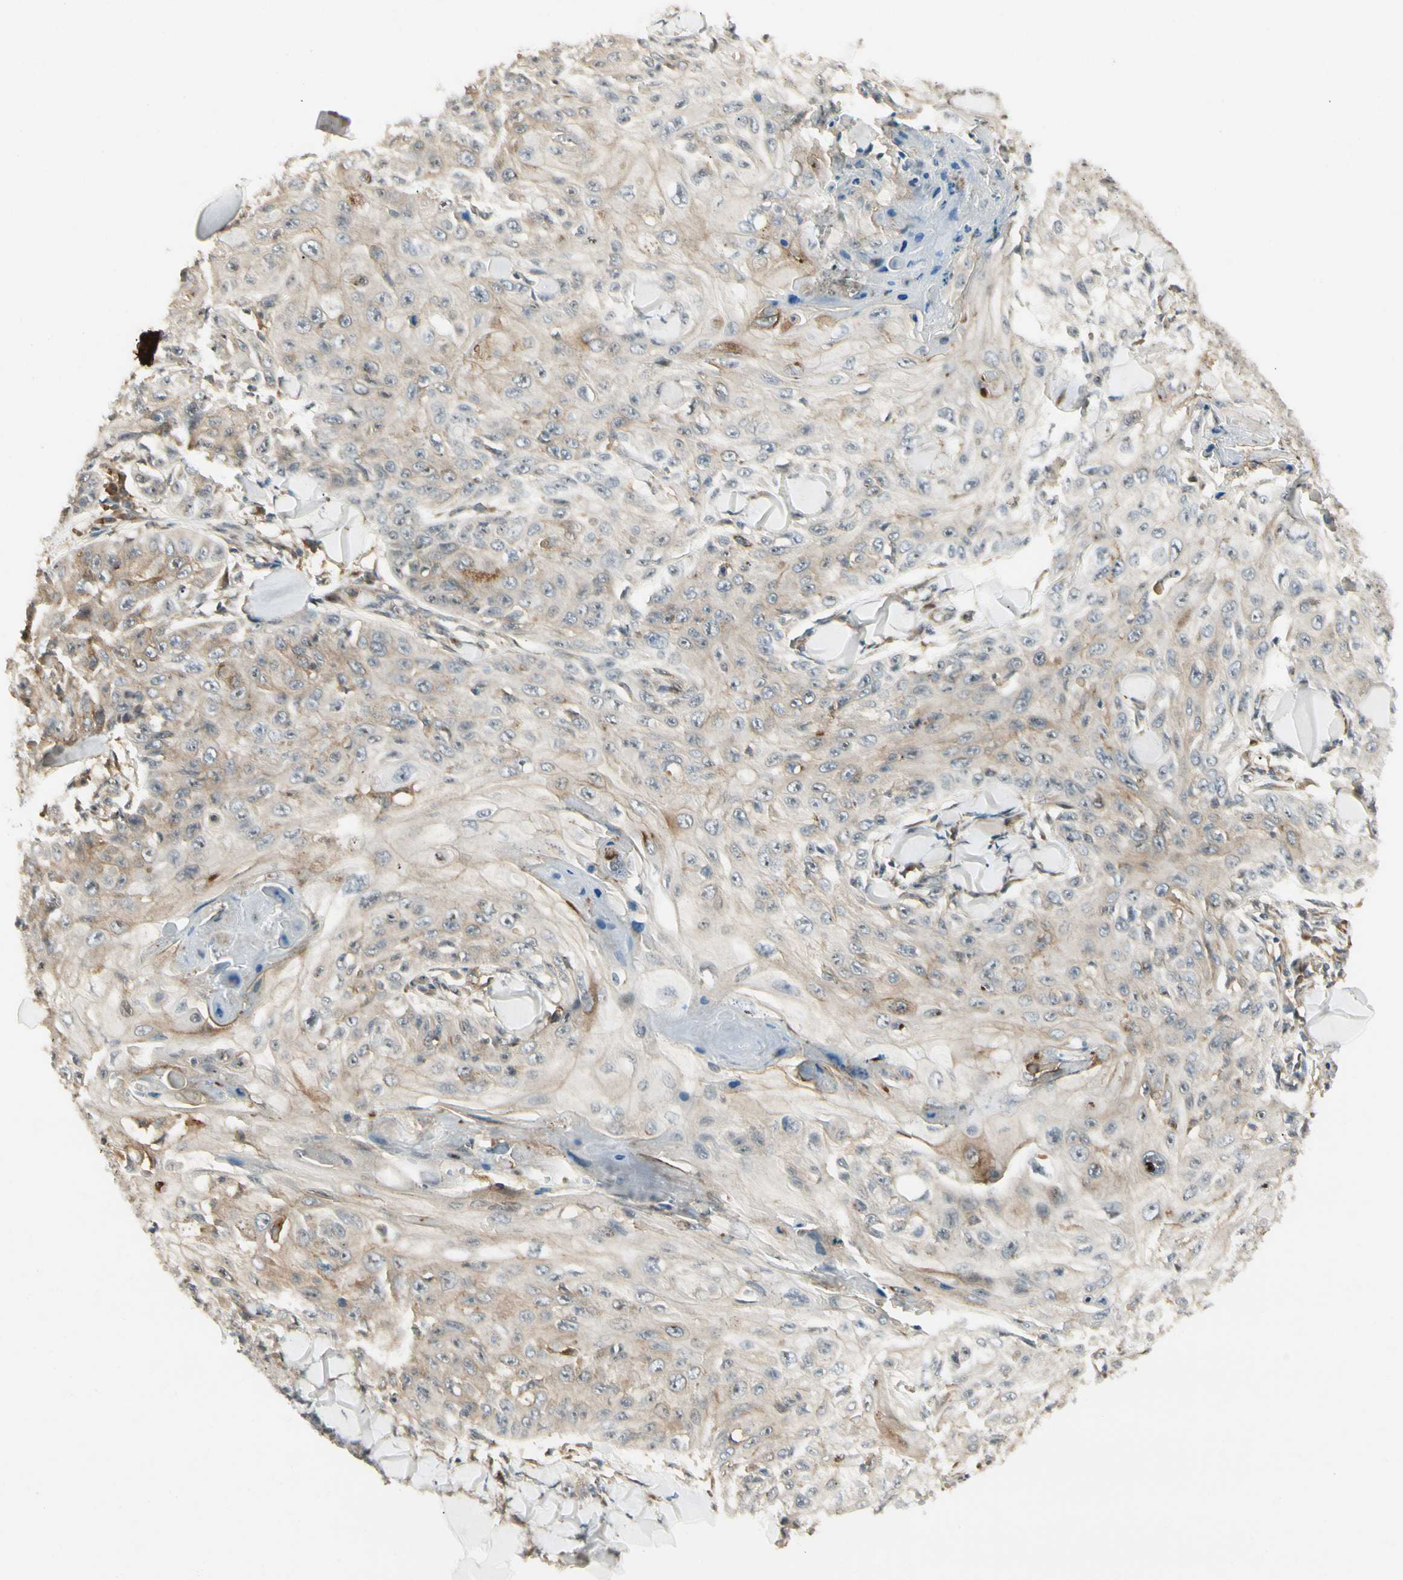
{"staining": {"intensity": "weak", "quantity": "<25%", "location": "cytoplasmic/membranous"}, "tissue": "skin cancer", "cell_type": "Tumor cells", "image_type": "cancer", "snomed": [{"axis": "morphology", "description": "Squamous cell carcinoma, NOS"}, {"axis": "topography", "description": "Skin"}], "caption": "A high-resolution photomicrograph shows immunohistochemistry staining of skin cancer, which demonstrates no significant positivity in tumor cells.", "gene": "FNDC3B", "patient": {"sex": "male", "age": 86}}